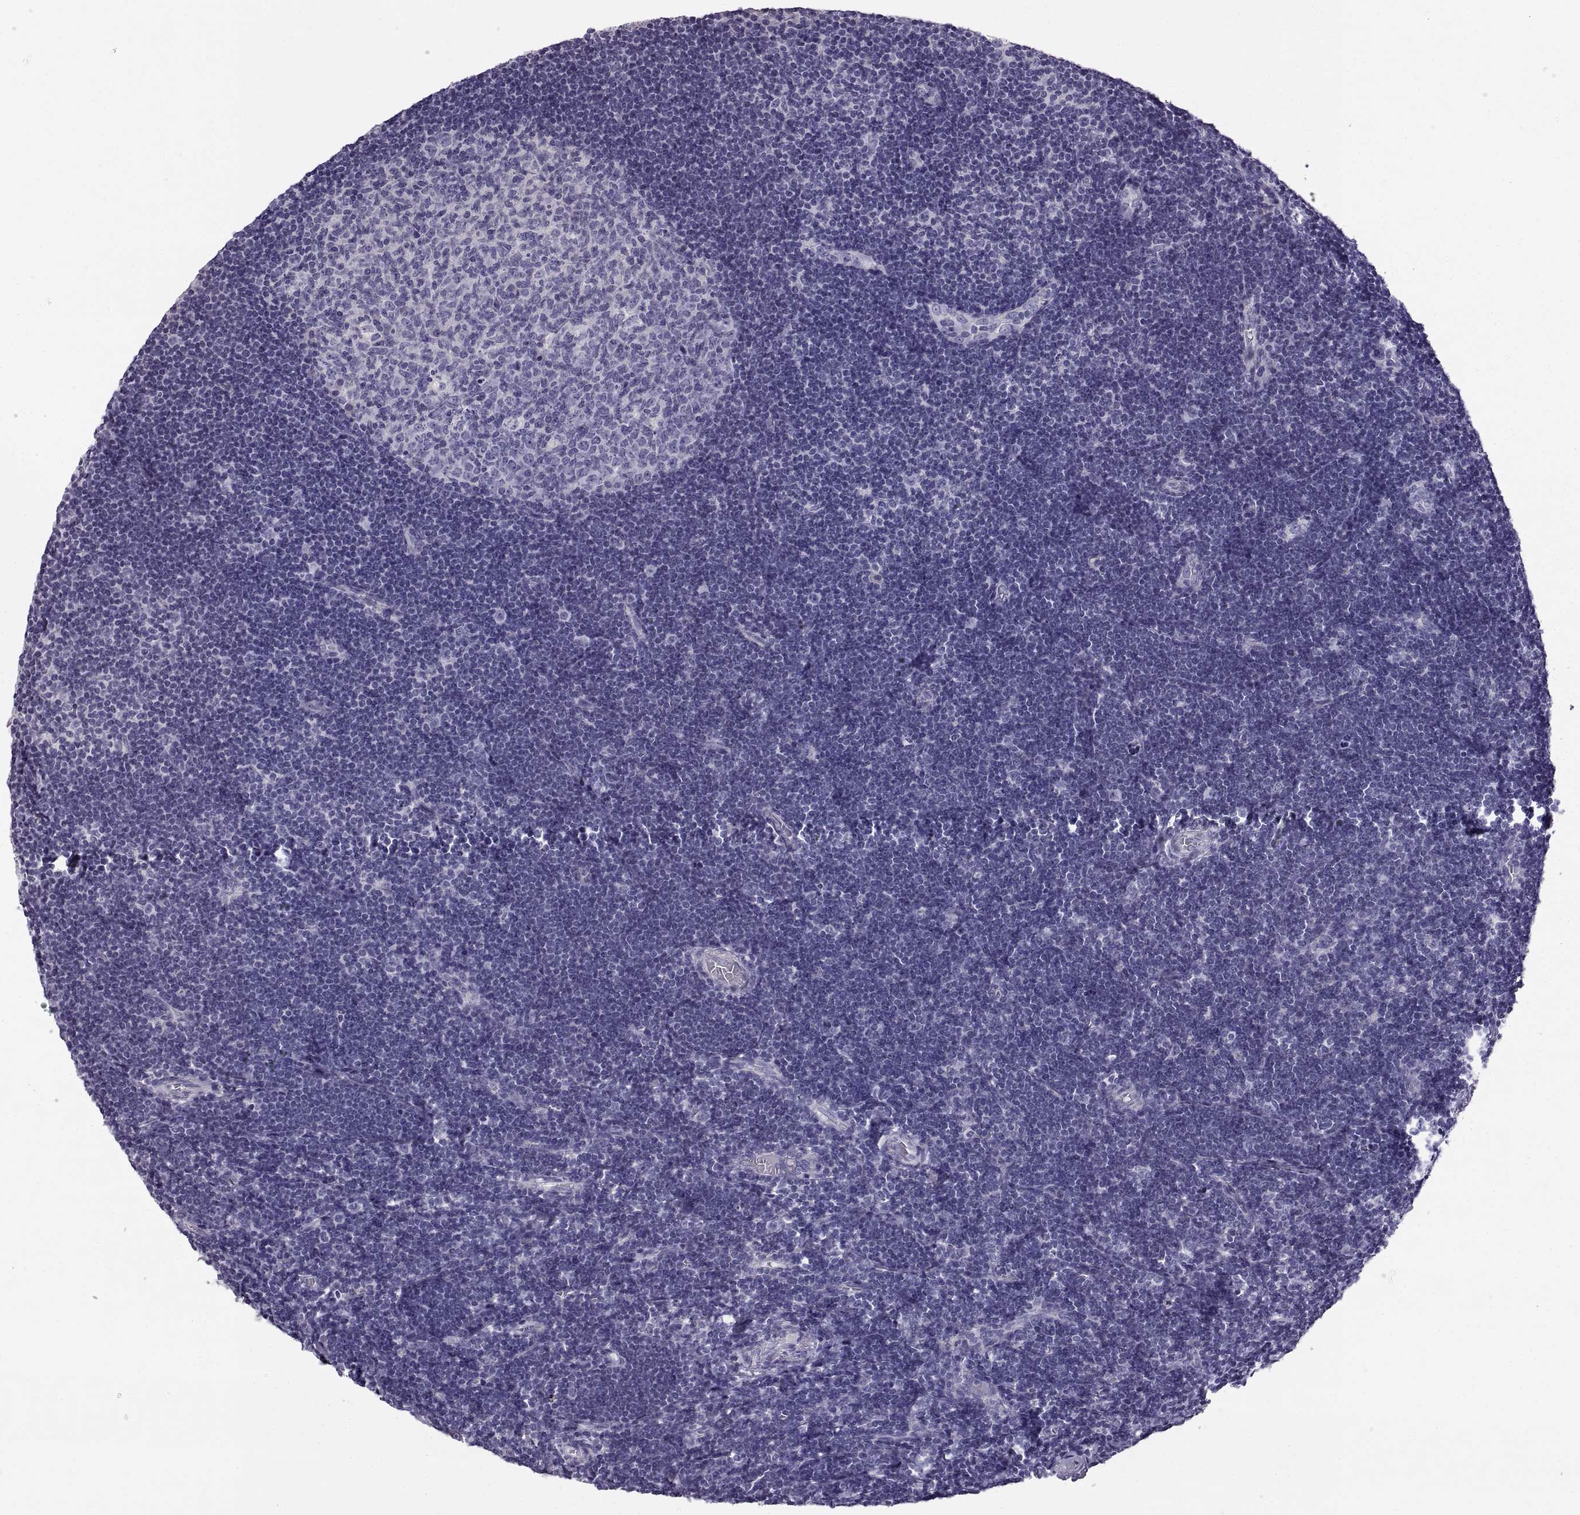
{"staining": {"intensity": "negative", "quantity": "none", "location": "none"}, "tissue": "tonsil", "cell_type": "Germinal center cells", "image_type": "normal", "snomed": [{"axis": "morphology", "description": "Normal tissue, NOS"}, {"axis": "topography", "description": "Tonsil"}], "caption": "This is an immunohistochemistry (IHC) image of normal human tonsil. There is no staining in germinal center cells.", "gene": "ADAM32", "patient": {"sex": "female", "age": 13}}